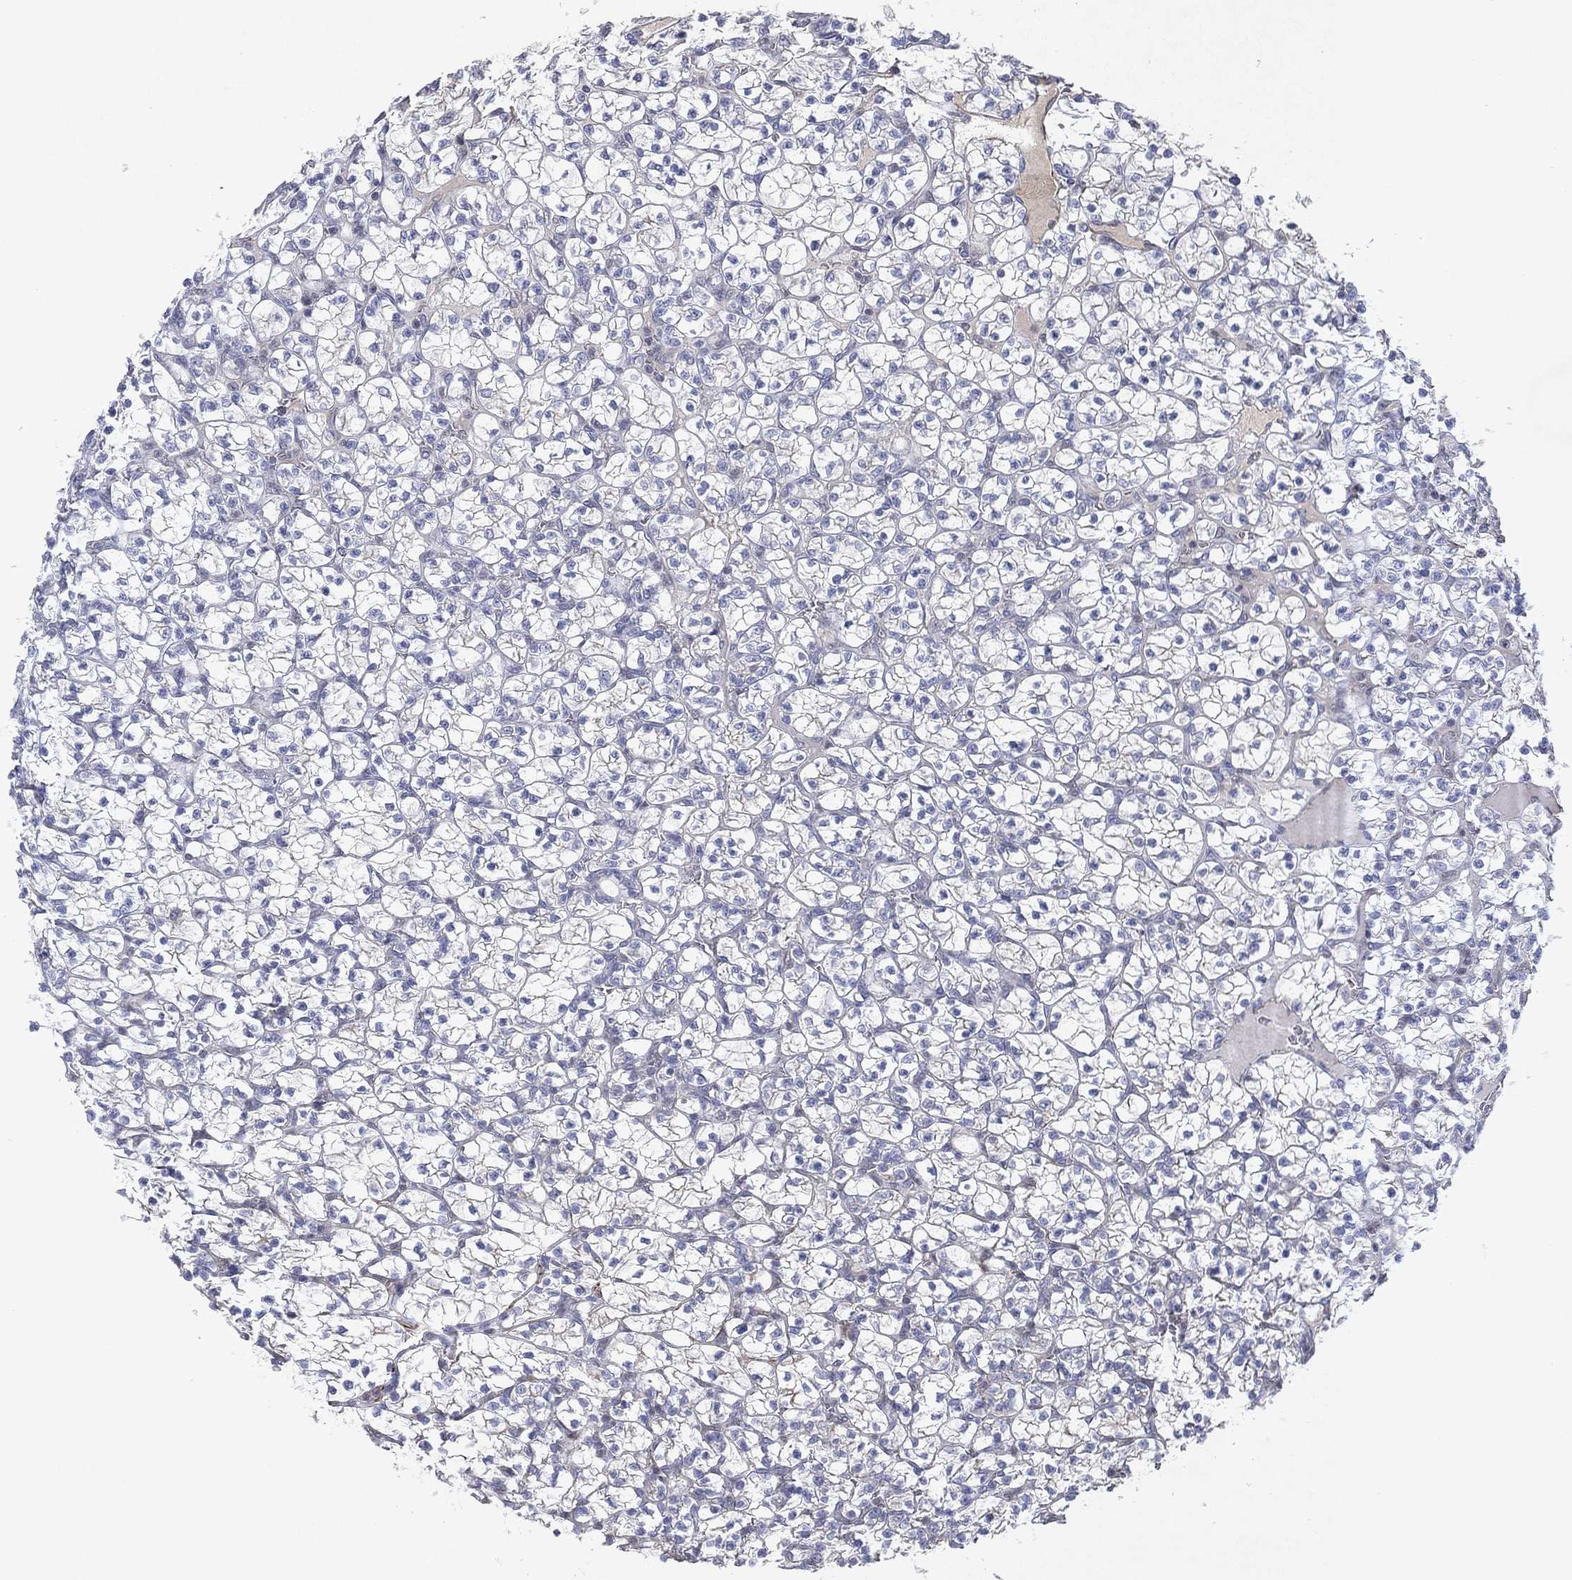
{"staining": {"intensity": "negative", "quantity": "none", "location": "none"}, "tissue": "renal cancer", "cell_type": "Tumor cells", "image_type": "cancer", "snomed": [{"axis": "morphology", "description": "Adenocarcinoma, NOS"}, {"axis": "topography", "description": "Kidney"}], "caption": "IHC of human adenocarcinoma (renal) demonstrates no staining in tumor cells.", "gene": "FLI1", "patient": {"sex": "female", "age": 89}}